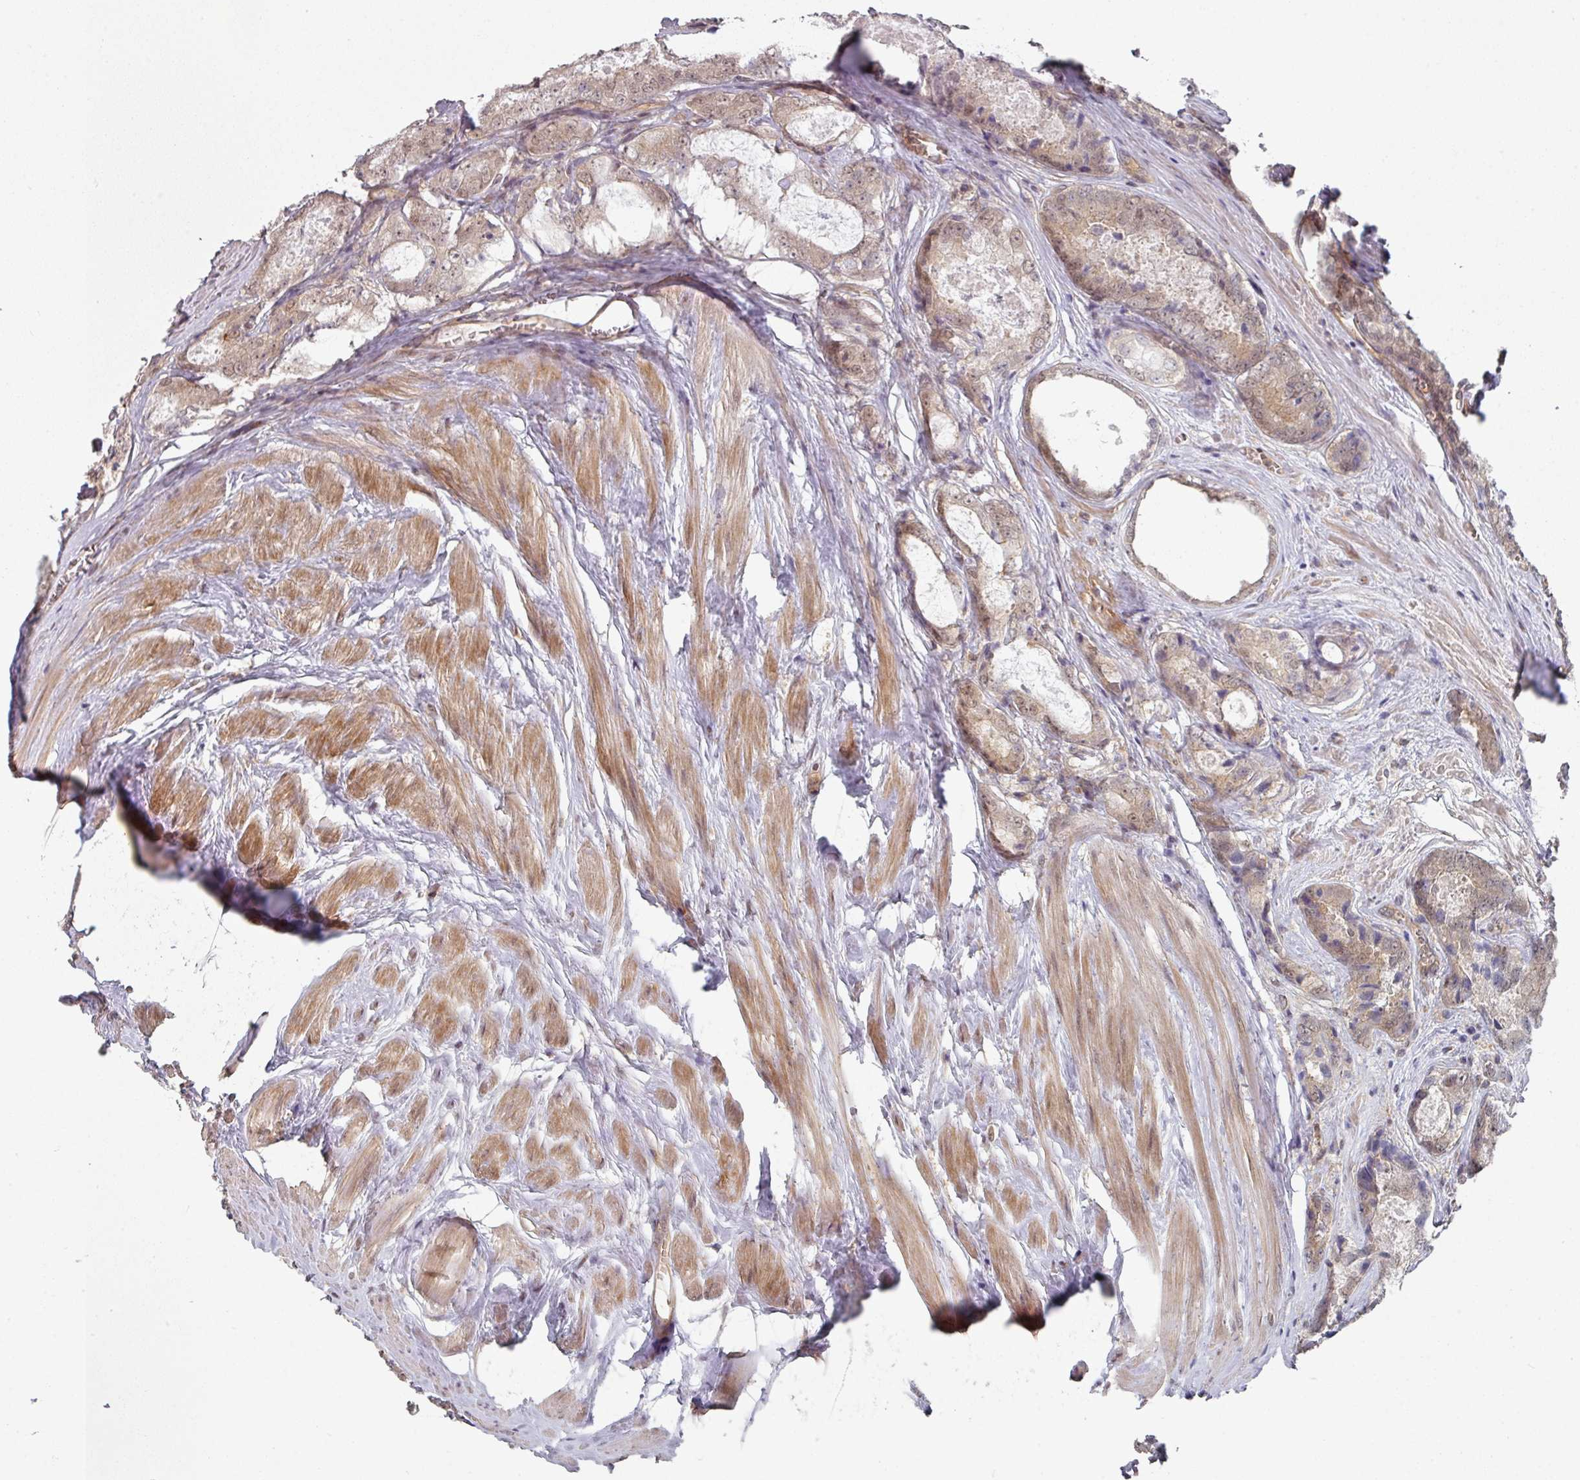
{"staining": {"intensity": "weak", "quantity": "25%-75%", "location": "cytoplasmic/membranous,nuclear"}, "tissue": "prostate cancer", "cell_type": "Tumor cells", "image_type": "cancer", "snomed": [{"axis": "morphology", "description": "Adenocarcinoma, Low grade"}, {"axis": "topography", "description": "Prostate"}], "caption": "A micrograph of low-grade adenocarcinoma (prostate) stained for a protein displays weak cytoplasmic/membranous and nuclear brown staining in tumor cells.", "gene": "PSME3IP1", "patient": {"sex": "male", "age": 68}}